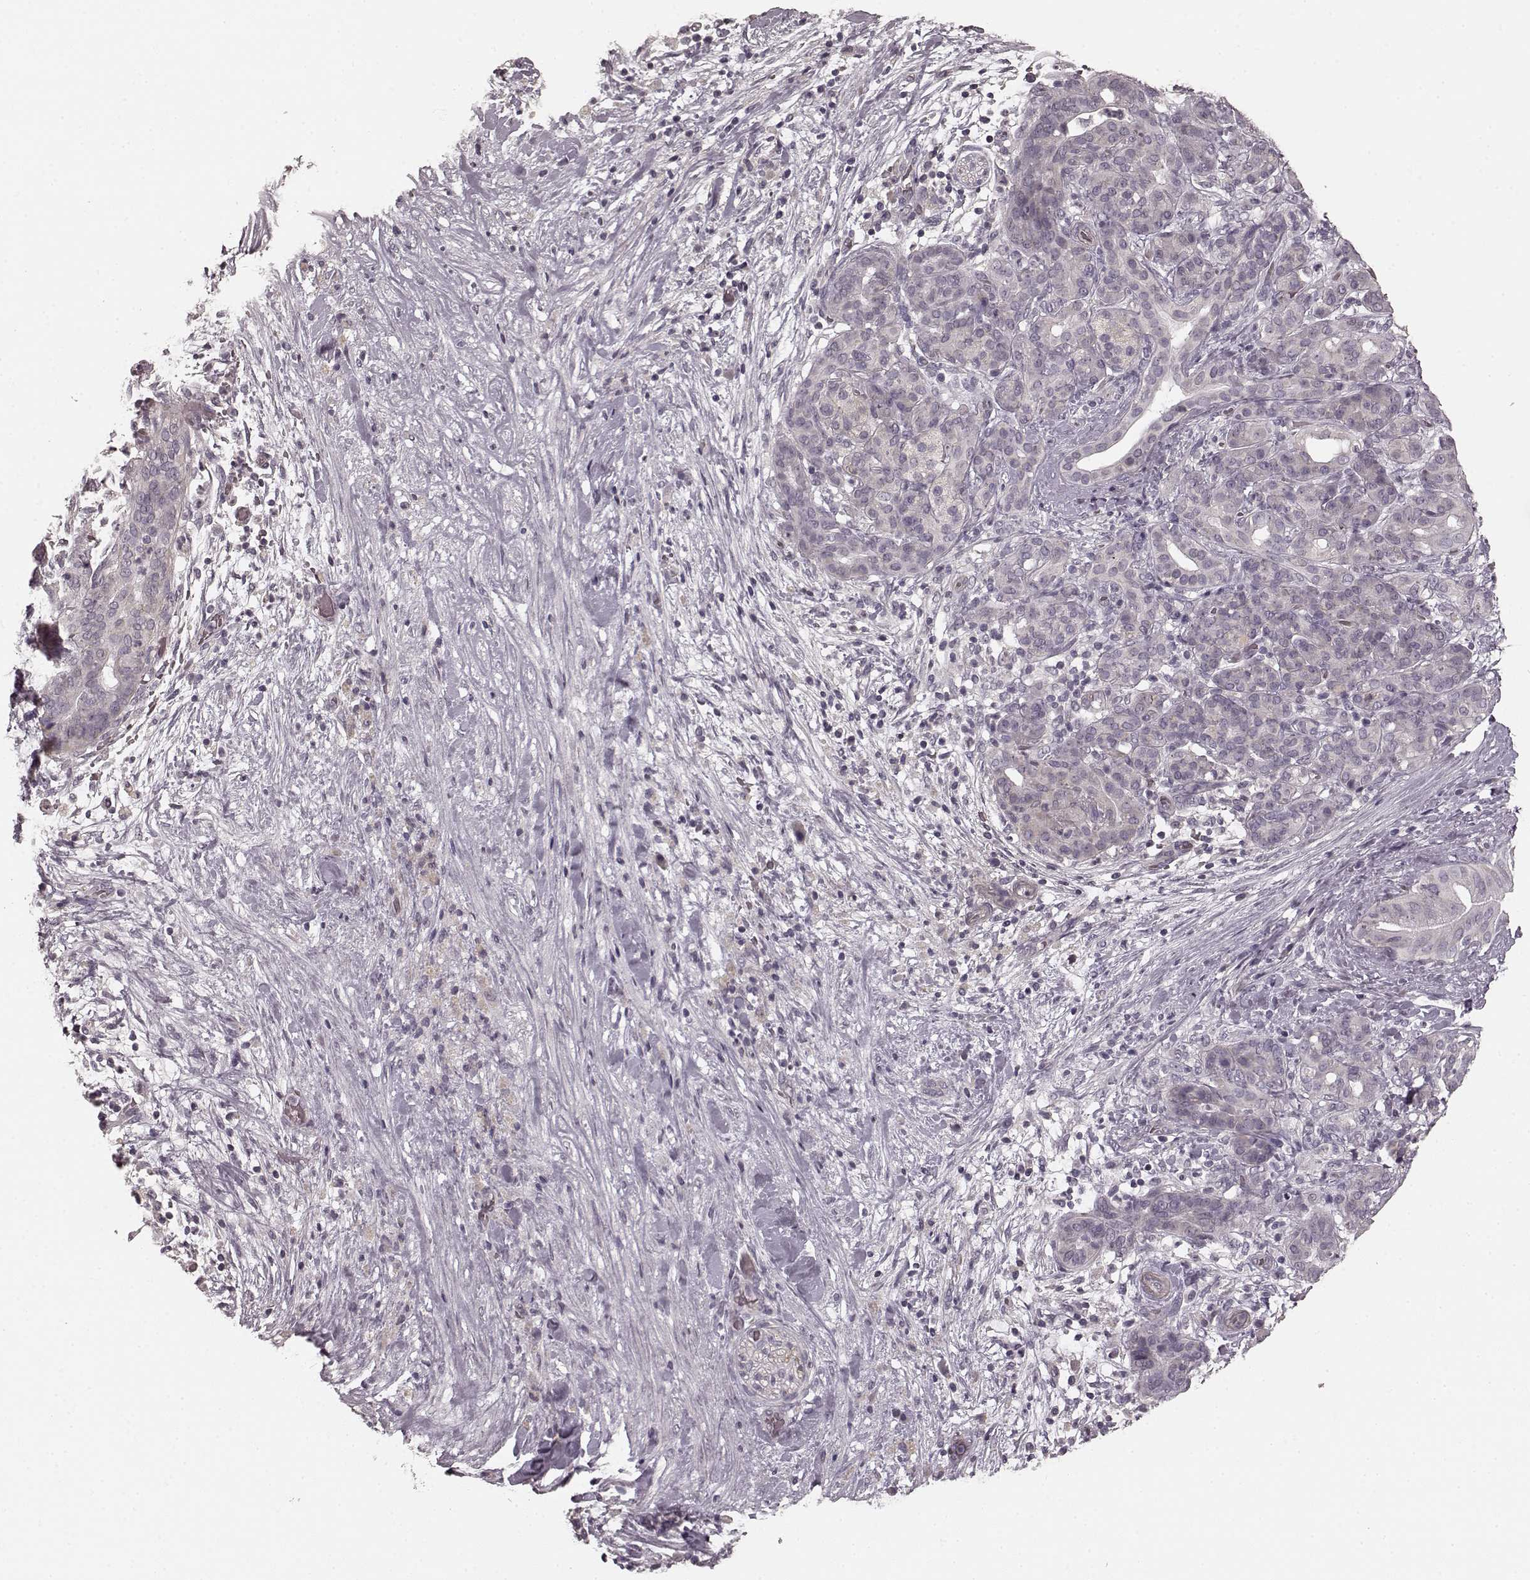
{"staining": {"intensity": "negative", "quantity": "none", "location": "none"}, "tissue": "pancreatic cancer", "cell_type": "Tumor cells", "image_type": "cancer", "snomed": [{"axis": "morphology", "description": "Adenocarcinoma, NOS"}, {"axis": "topography", "description": "Pancreas"}], "caption": "This is a photomicrograph of IHC staining of pancreatic adenocarcinoma, which shows no expression in tumor cells.", "gene": "PRKCE", "patient": {"sex": "male", "age": 44}}